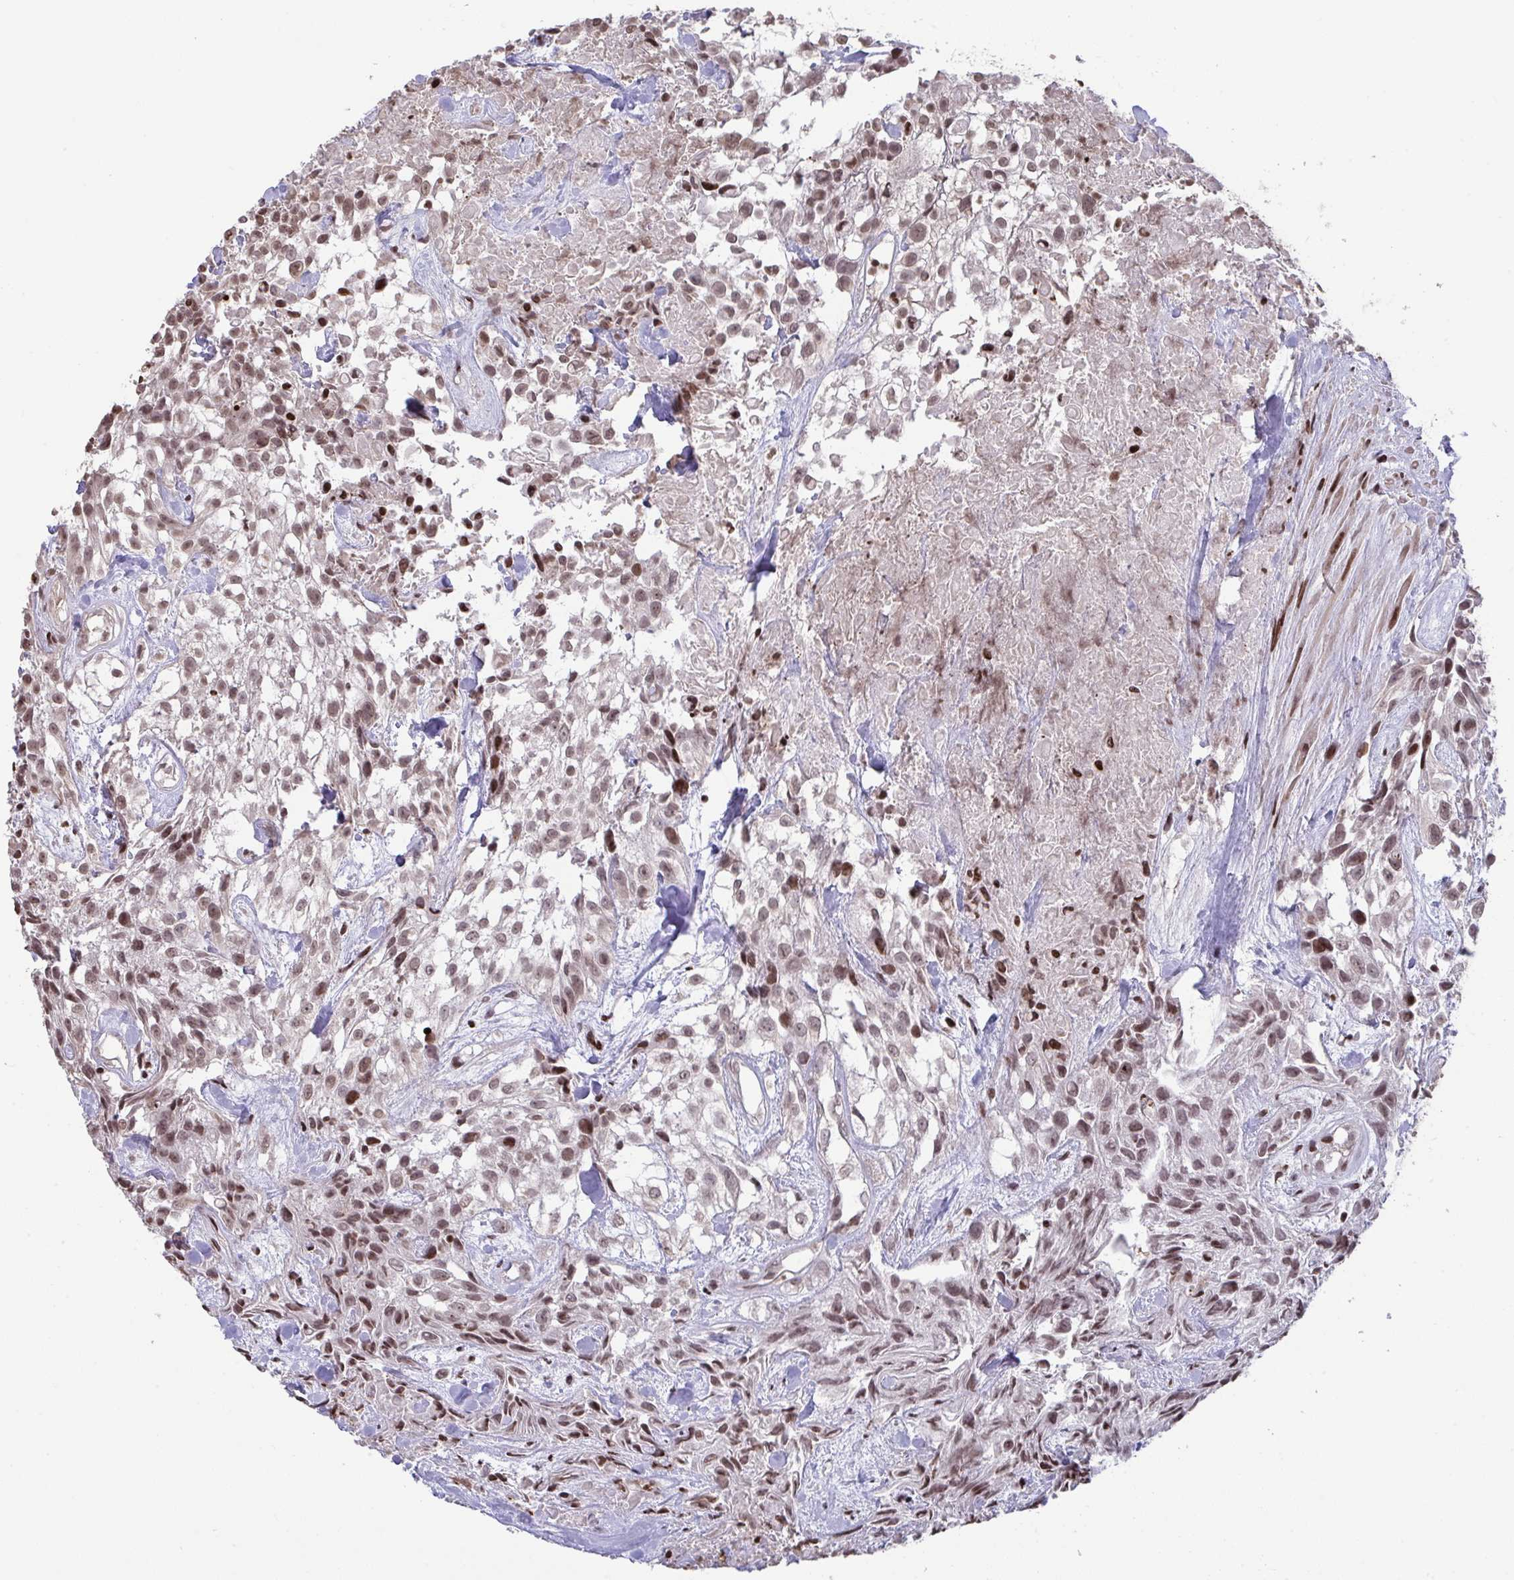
{"staining": {"intensity": "moderate", "quantity": ">75%", "location": "nuclear"}, "tissue": "urothelial cancer", "cell_type": "Tumor cells", "image_type": "cancer", "snomed": [{"axis": "morphology", "description": "Urothelial carcinoma, High grade"}, {"axis": "topography", "description": "Urinary bladder"}], "caption": "Immunohistochemistry (IHC) (DAB (3,3'-diaminobenzidine)) staining of human urothelial carcinoma (high-grade) reveals moderate nuclear protein expression in approximately >75% of tumor cells. (IHC, brightfield microscopy, high magnification).", "gene": "NIP7", "patient": {"sex": "male", "age": 56}}